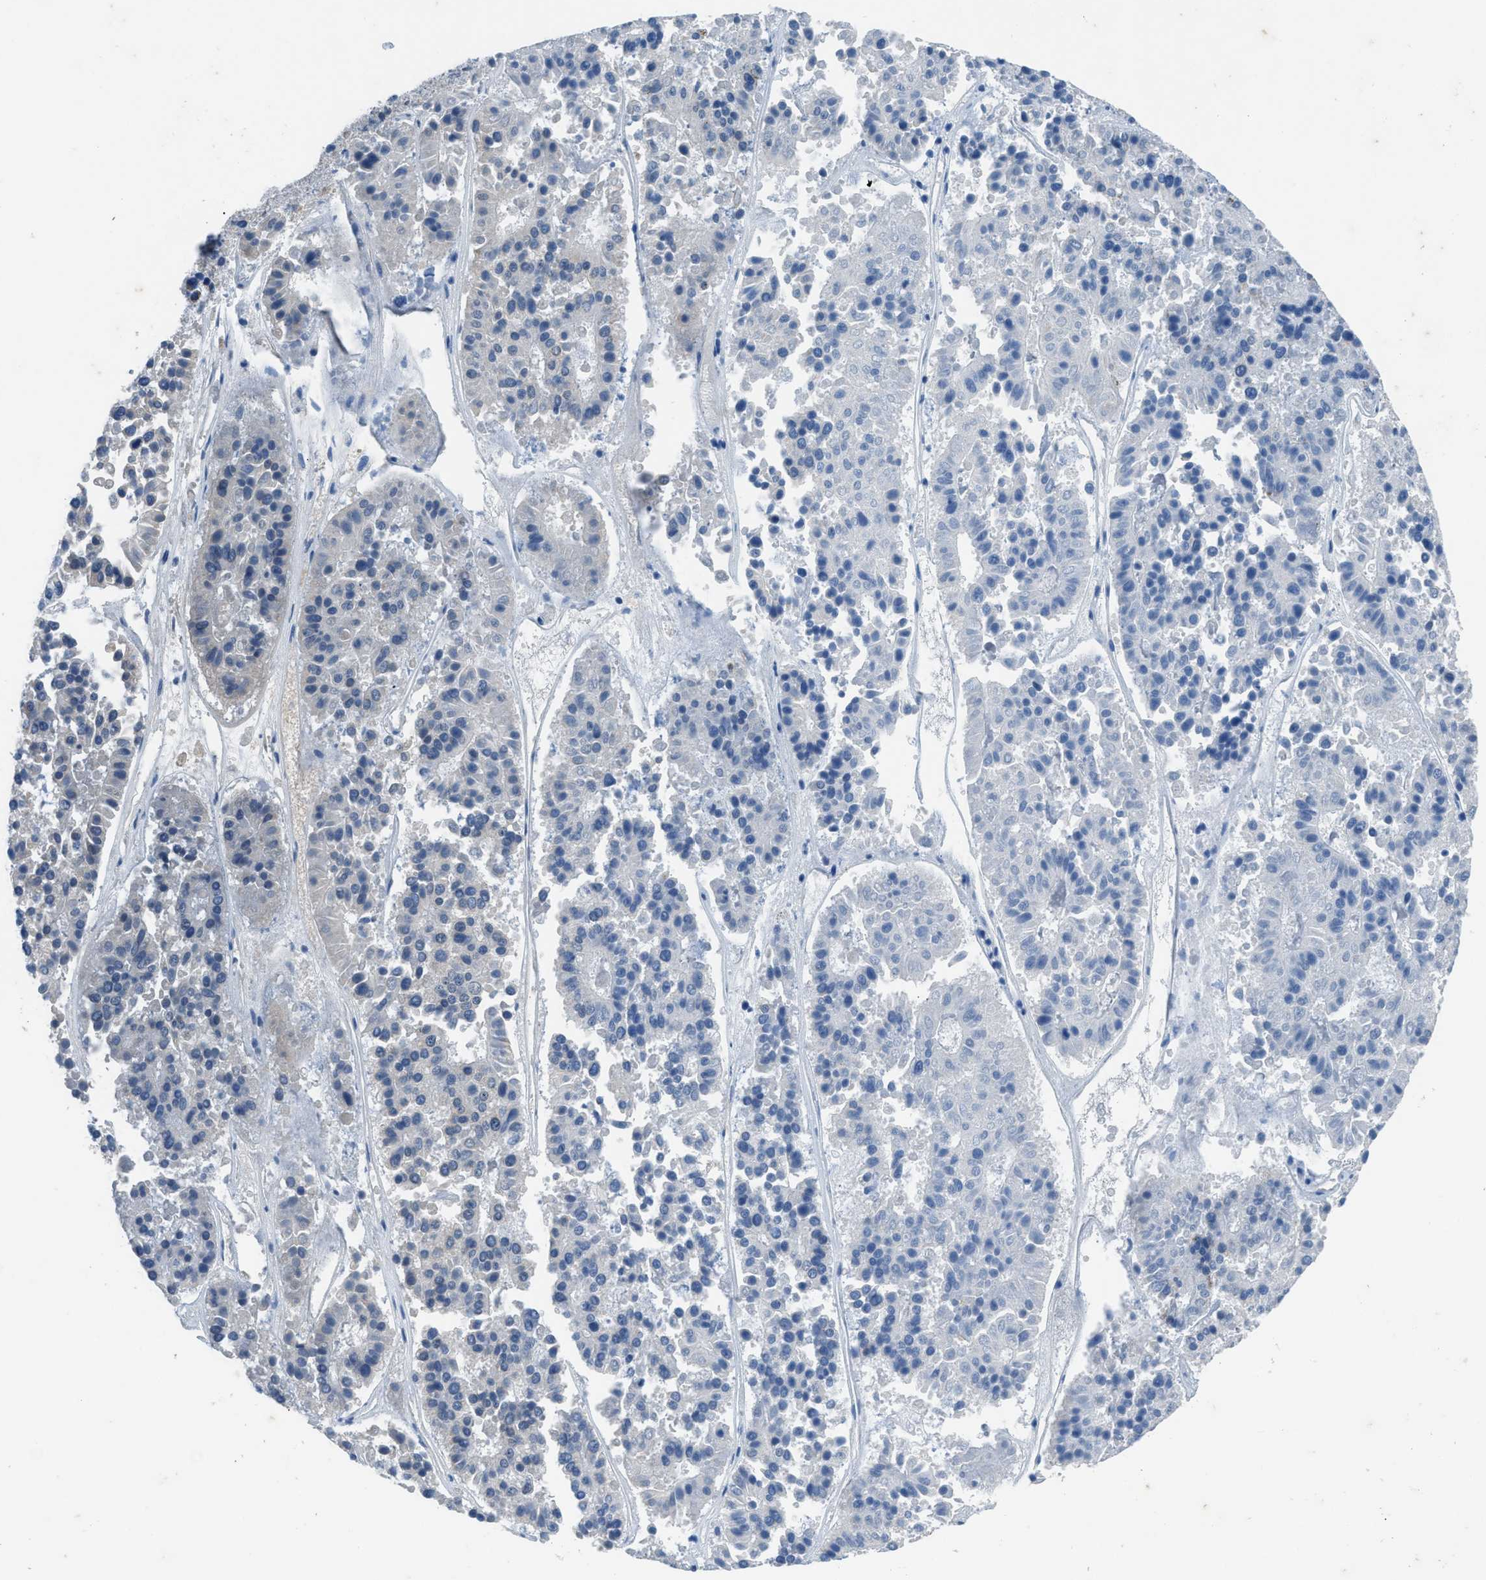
{"staining": {"intensity": "negative", "quantity": "none", "location": "none"}, "tissue": "pancreatic cancer", "cell_type": "Tumor cells", "image_type": "cancer", "snomed": [{"axis": "morphology", "description": "Adenocarcinoma, NOS"}, {"axis": "topography", "description": "Pancreas"}], "caption": "Tumor cells show no significant staining in pancreatic adenocarcinoma.", "gene": "ETFB", "patient": {"sex": "male", "age": 50}}